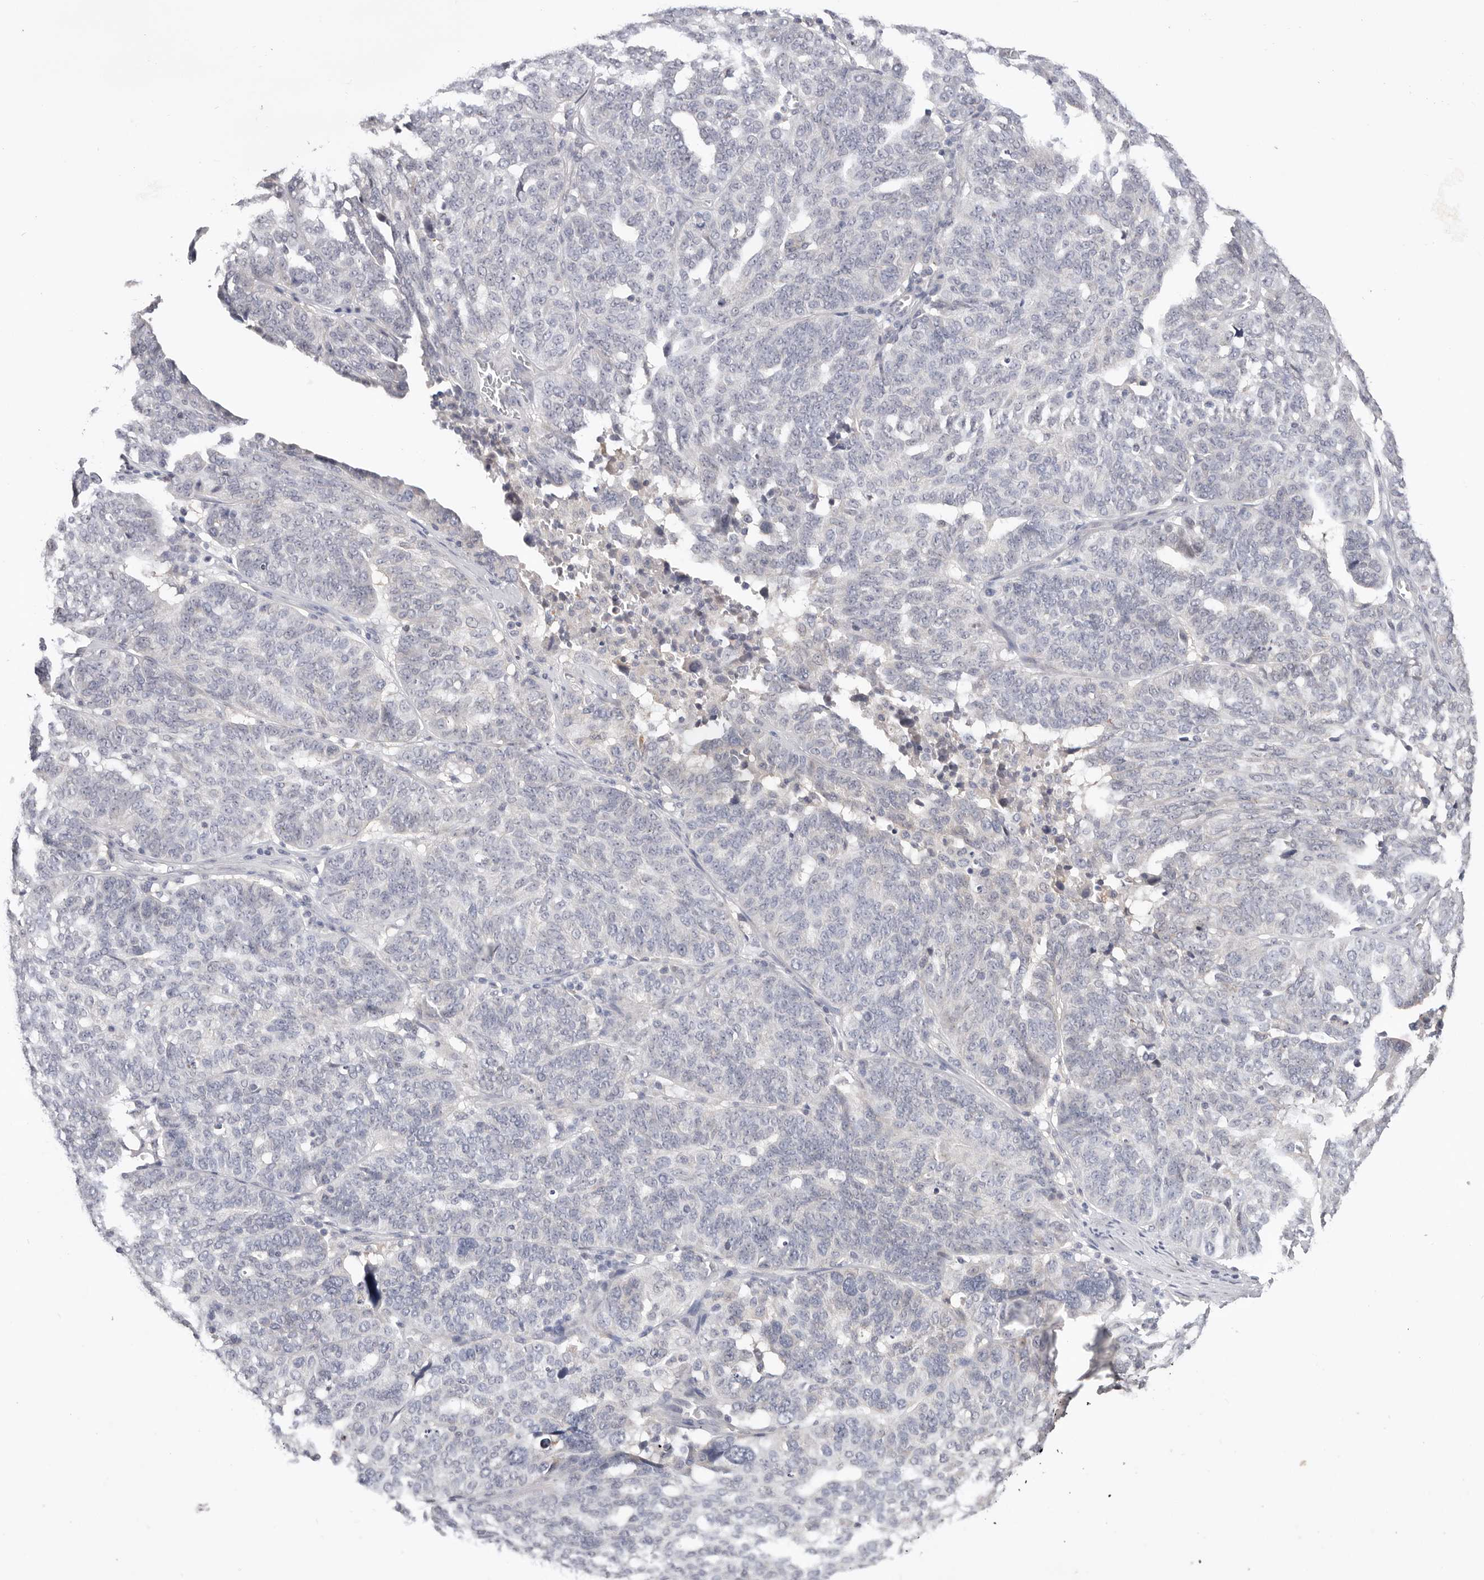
{"staining": {"intensity": "negative", "quantity": "none", "location": "none"}, "tissue": "ovarian cancer", "cell_type": "Tumor cells", "image_type": "cancer", "snomed": [{"axis": "morphology", "description": "Cystadenocarcinoma, serous, NOS"}, {"axis": "topography", "description": "Ovary"}], "caption": "Immunohistochemical staining of ovarian cancer (serous cystadenocarcinoma) displays no significant staining in tumor cells.", "gene": "DOP1A", "patient": {"sex": "female", "age": 59}}